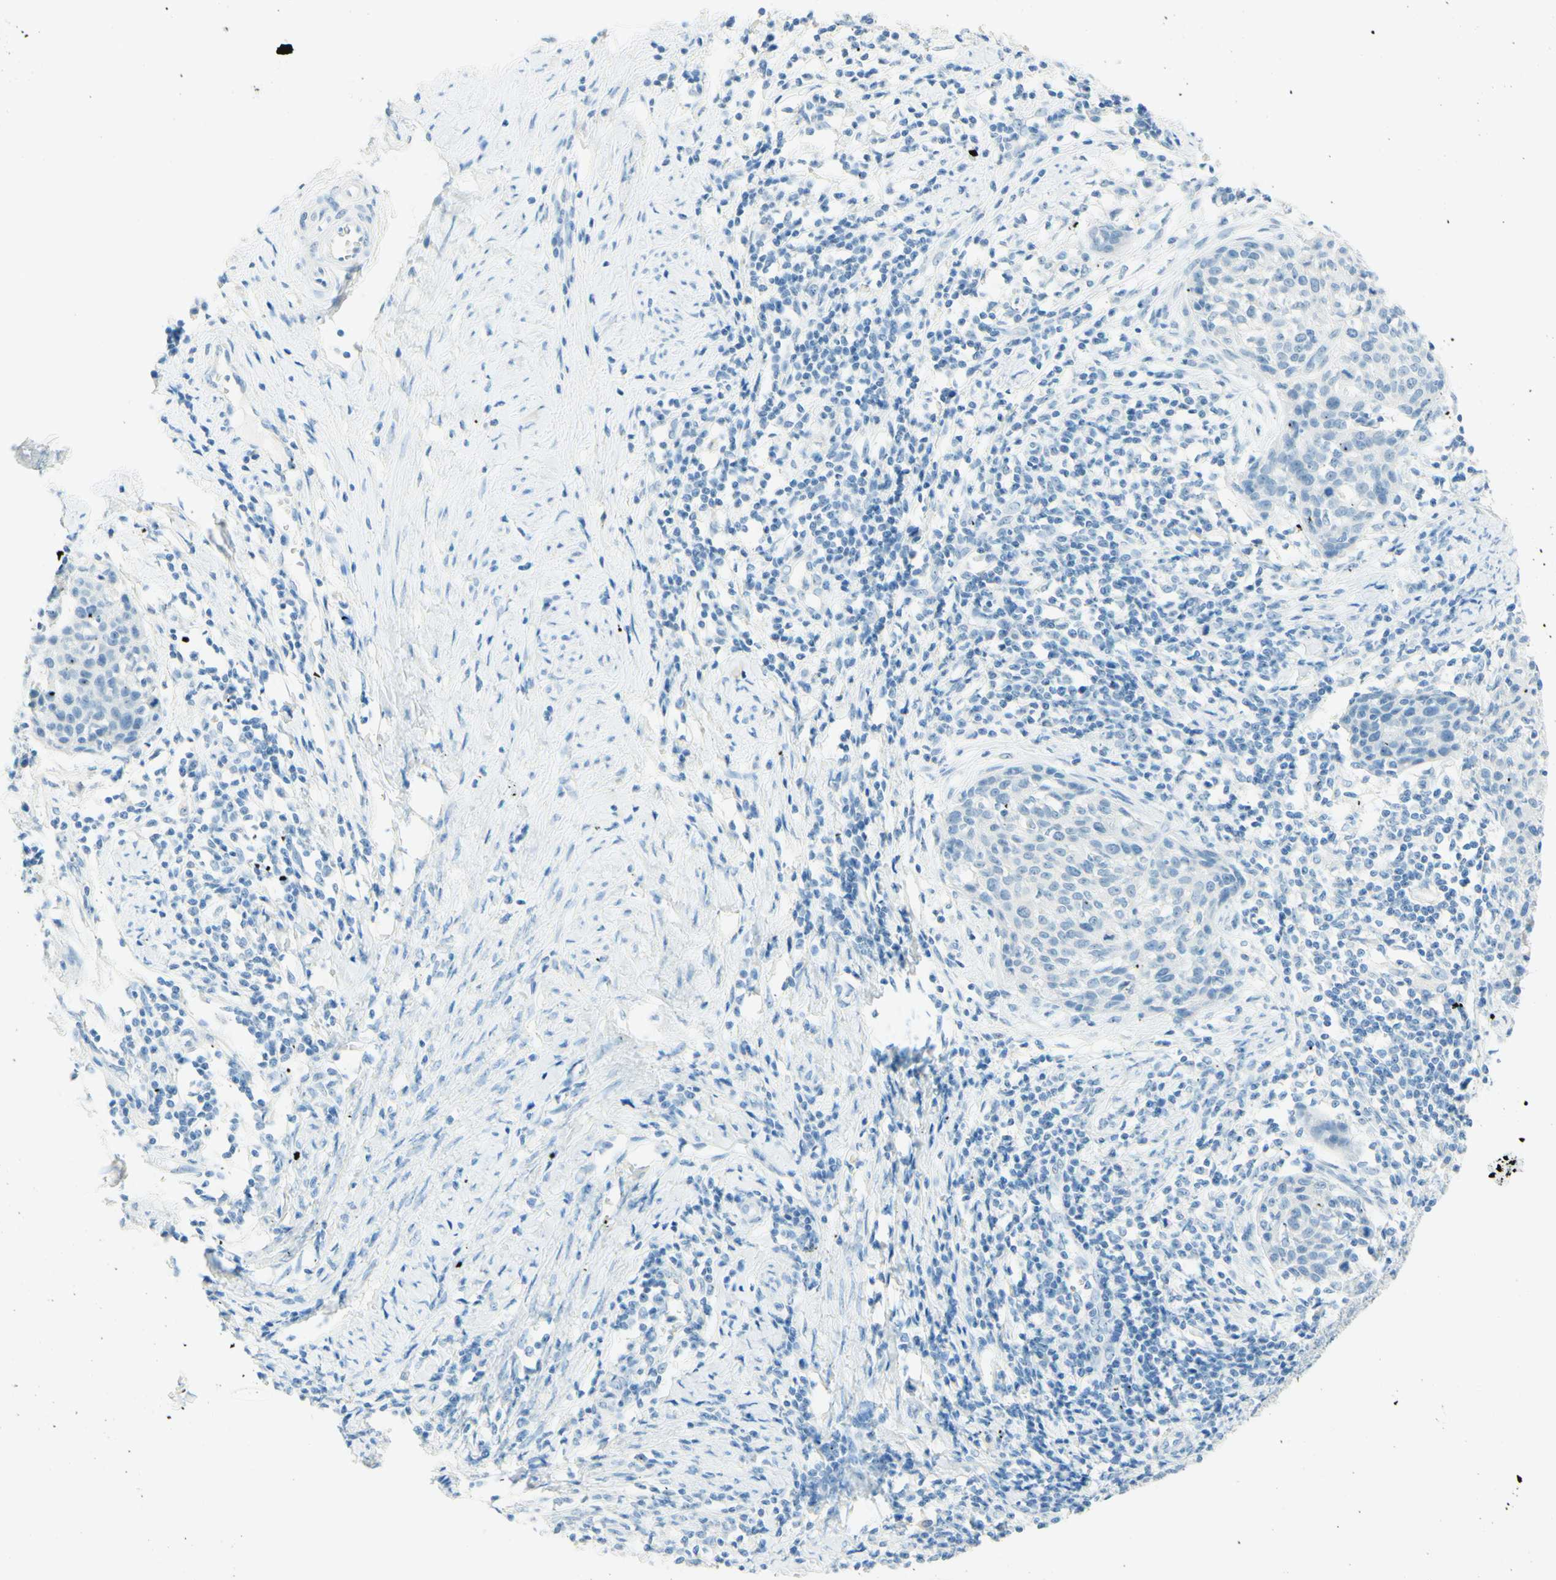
{"staining": {"intensity": "negative", "quantity": "none", "location": "none"}, "tissue": "cervical cancer", "cell_type": "Tumor cells", "image_type": "cancer", "snomed": [{"axis": "morphology", "description": "Squamous cell carcinoma, NOS"}, {"axis": "topography", "description": "Cervix"}], "caption": "Micrograph shows no significant protein expression in tumor cells of cervical cancer. Brightfield microscopy of immunohistochemistry stained with DAB (brown) and hematoxylin (blue), captured at high magnification.", "gene": "FMR1NB", "patient": {"sex": "female", "age": 38}}